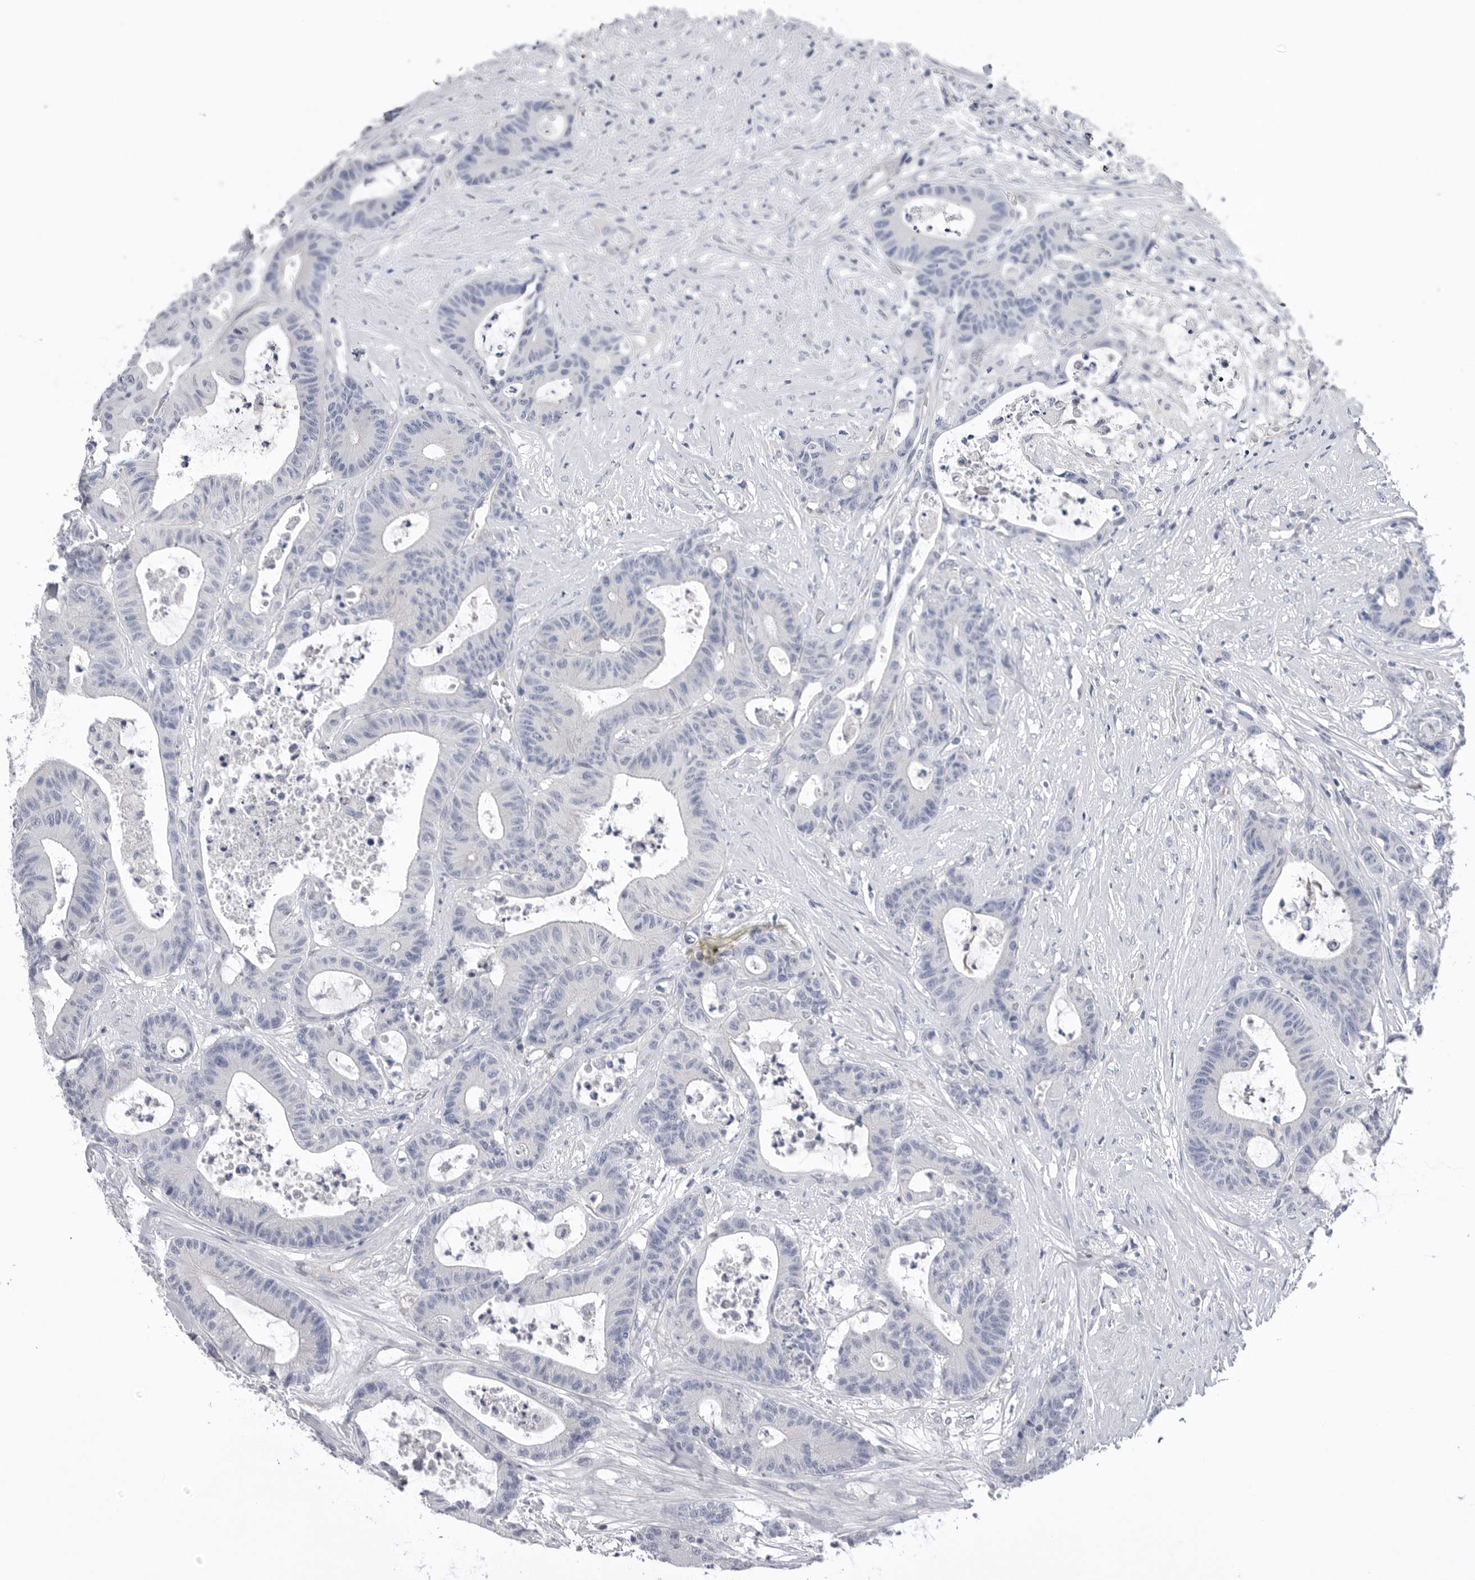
{"staining": {"intensity": "negative", "quantity": "none", "location": "none"}, "tissue": "colorectal cancer", "cell_type": "Tumor cells", "image_type": "cancer", "snomed": [{"axis": "morphology", "description": "Adenocarcinoma, NOS"}, {"axis": "topography", "description": "Colon"}], "caption": "This is an immunohistochemistry photomicrograph of human colorectal cancer. There is no expression in tumor cells.", "gene": "DLGAP3", "patient": {"sex": "female", "age": 84}}